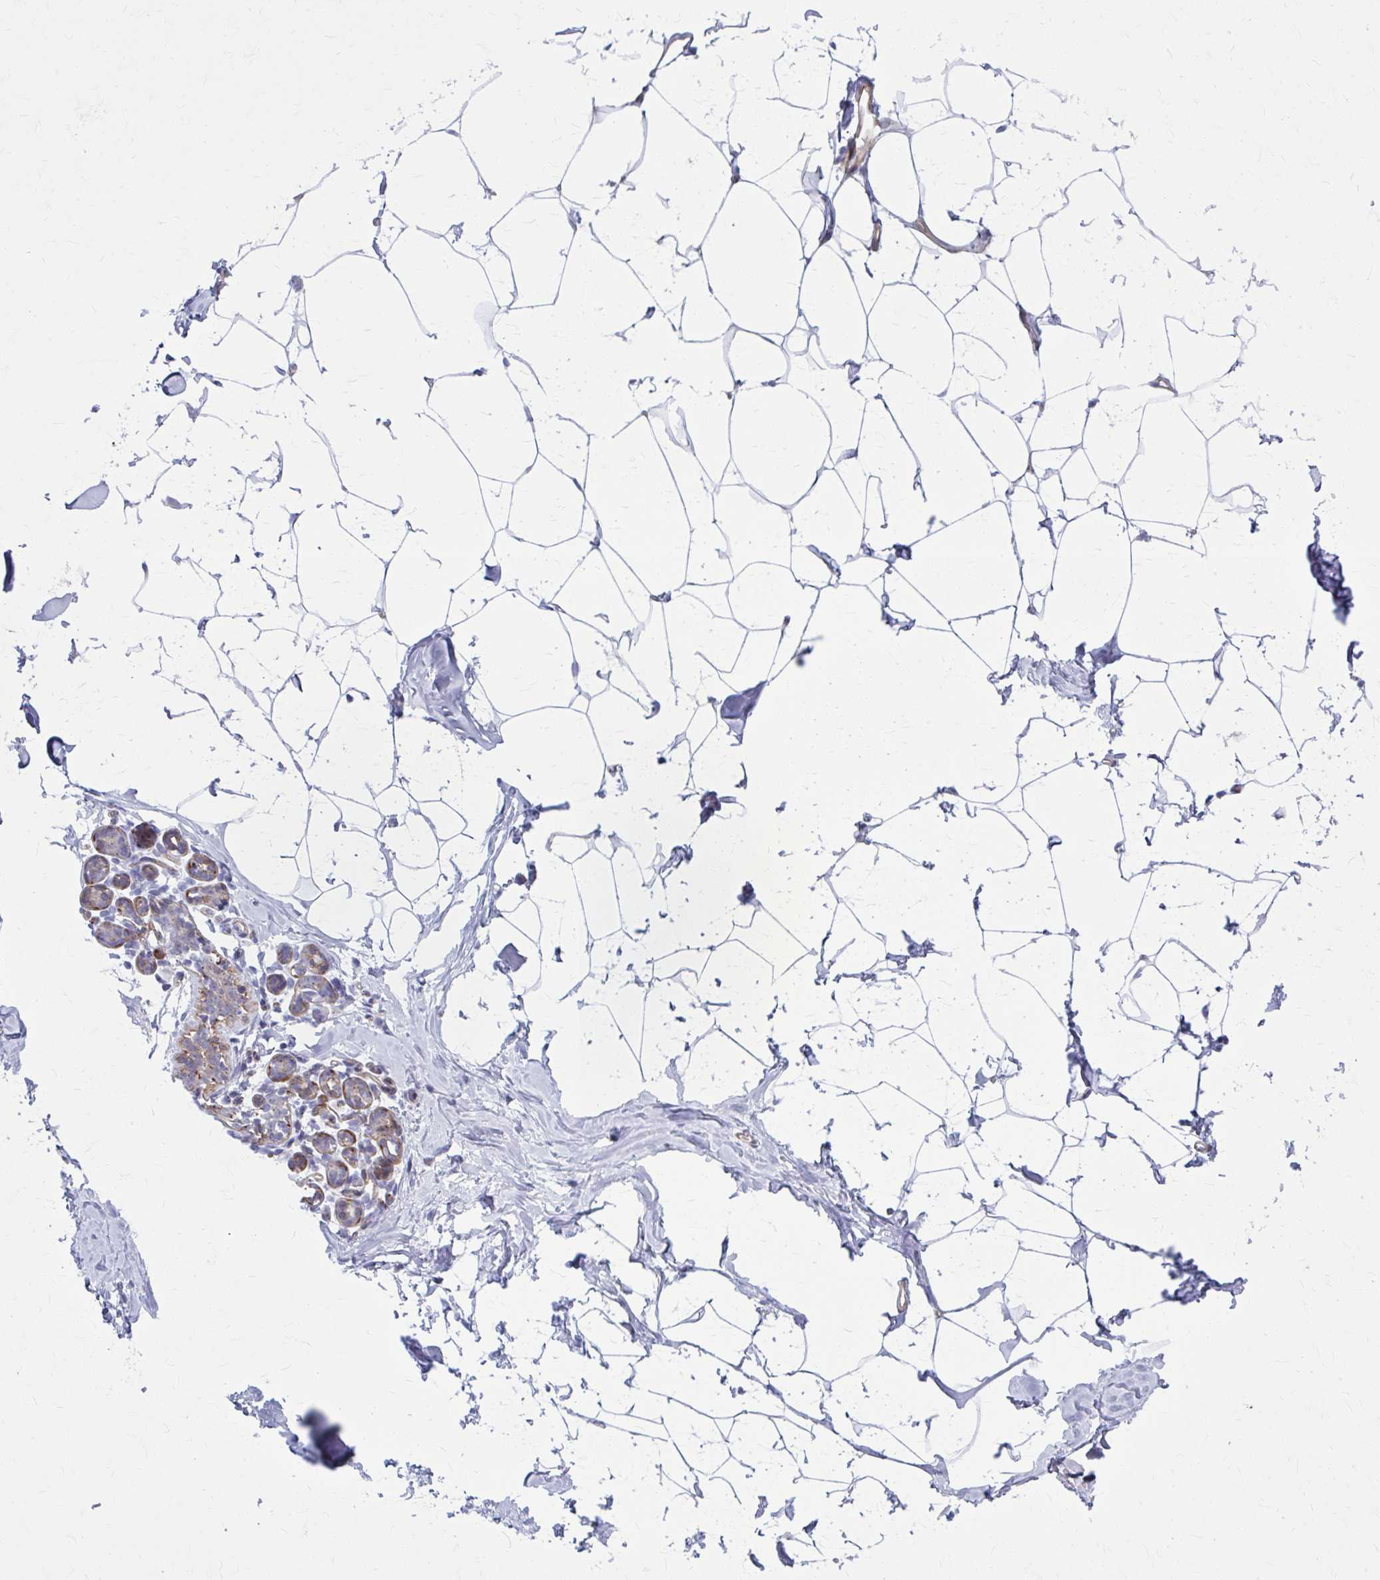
{"staining": {"intensity": "negative", "quantity": "none", "location": "none"}, "tissue": "breast", "cell_type": "Adipocytes", "image_type": "normal", "snomed": [{"axis": "morphology", "description": "Normal tissue, NOS"}, {"axis": "topography", "description": "Breast"}], "caption": "Image shows no significant protein expression in adipocytes of benign breast.", "gene": "LRRC4B", "patient": {"sex": "female", "age": 32}}